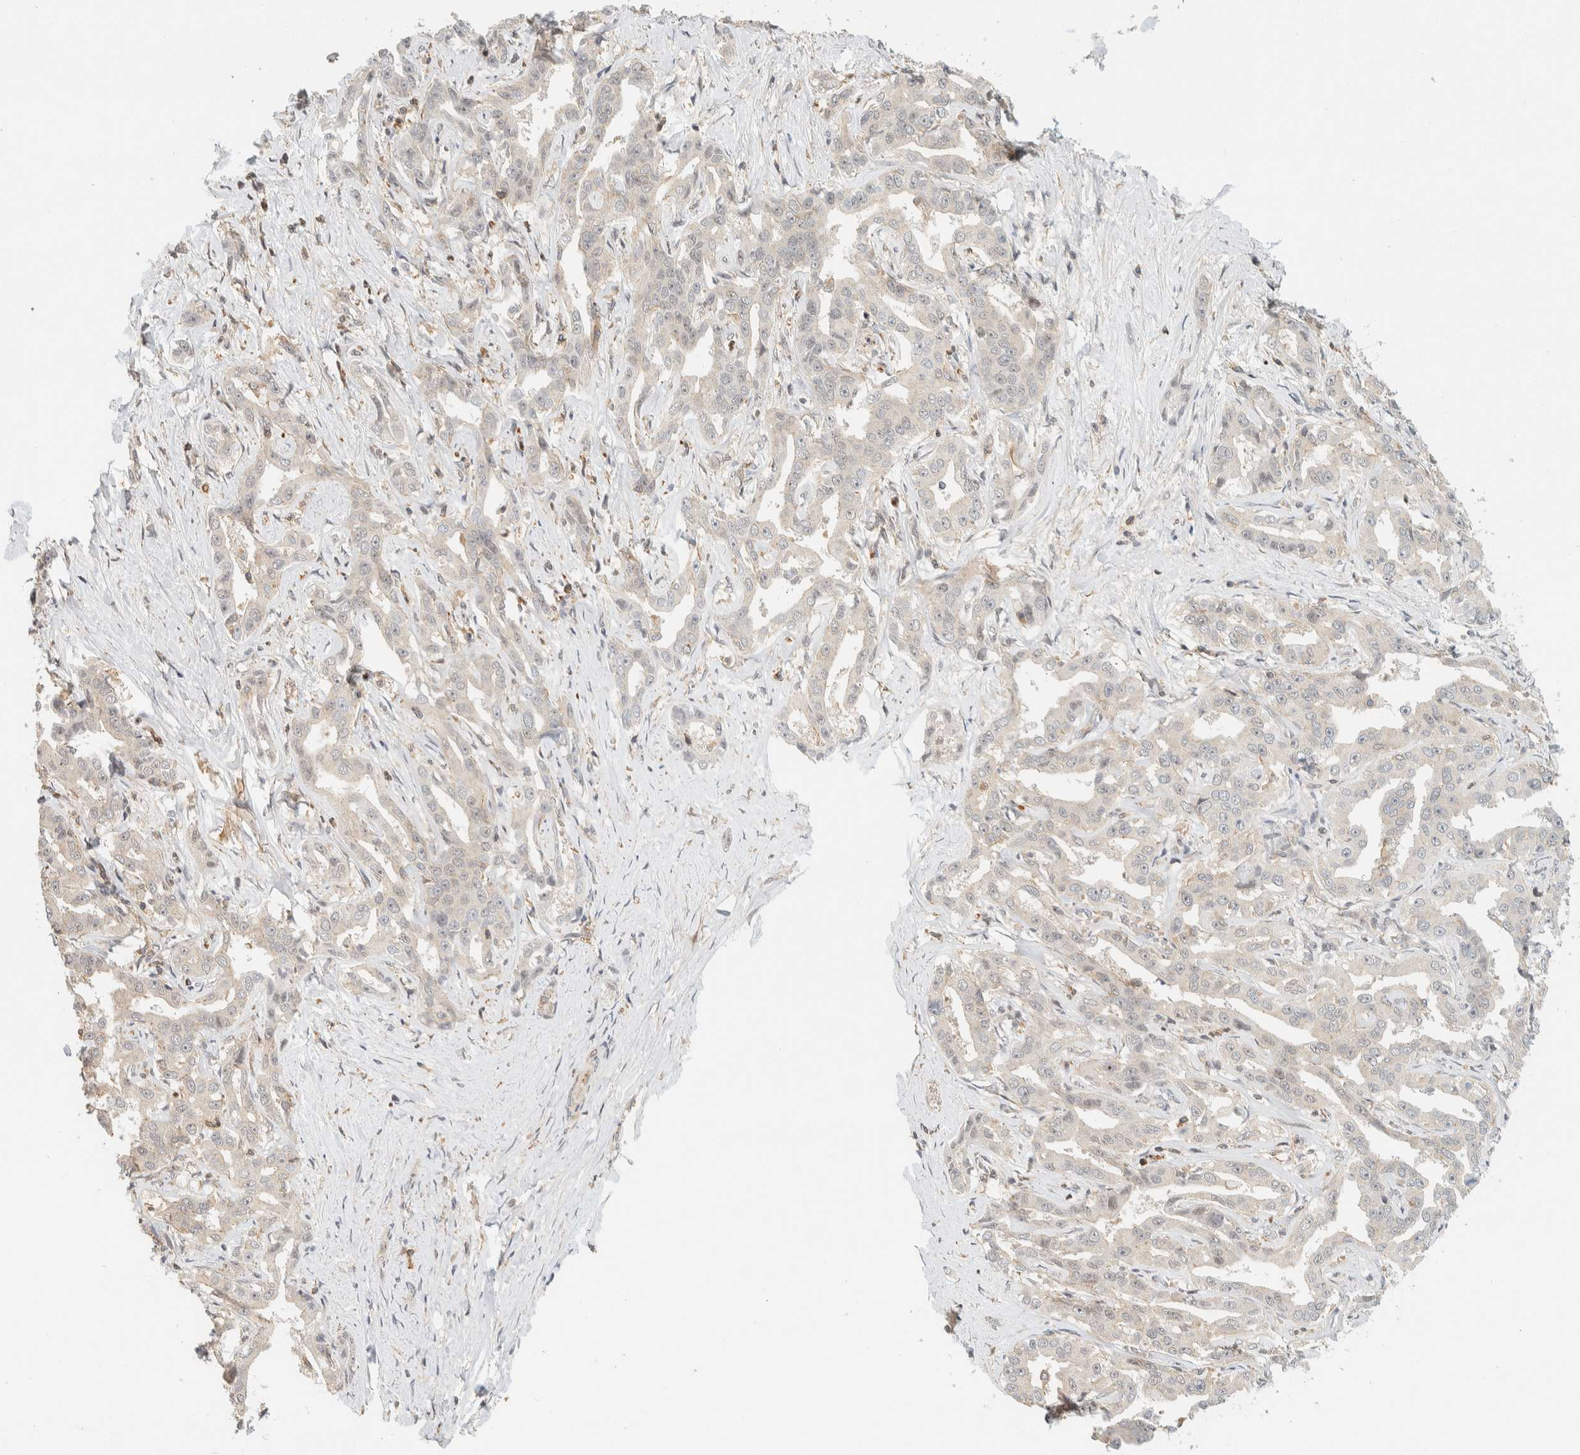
{"staining": {"intensity": "negative", "quantity": "none", "location": "none"}, "tissue": "liver cancer", "cell_type": "Tumor cells", "image_type": "cancer", "snomed": [{"axis": "morphology", "description": "Cholangiocarcinoma"}, {"axis": "topography", "description": "Liver"}], "caption": "A histopathology image of liver cancer stained for a protein demonstrates no brown staining in tumor cells.", "gene": "ARFGEF1", "patient": {"sex": "male", "age": 59}}